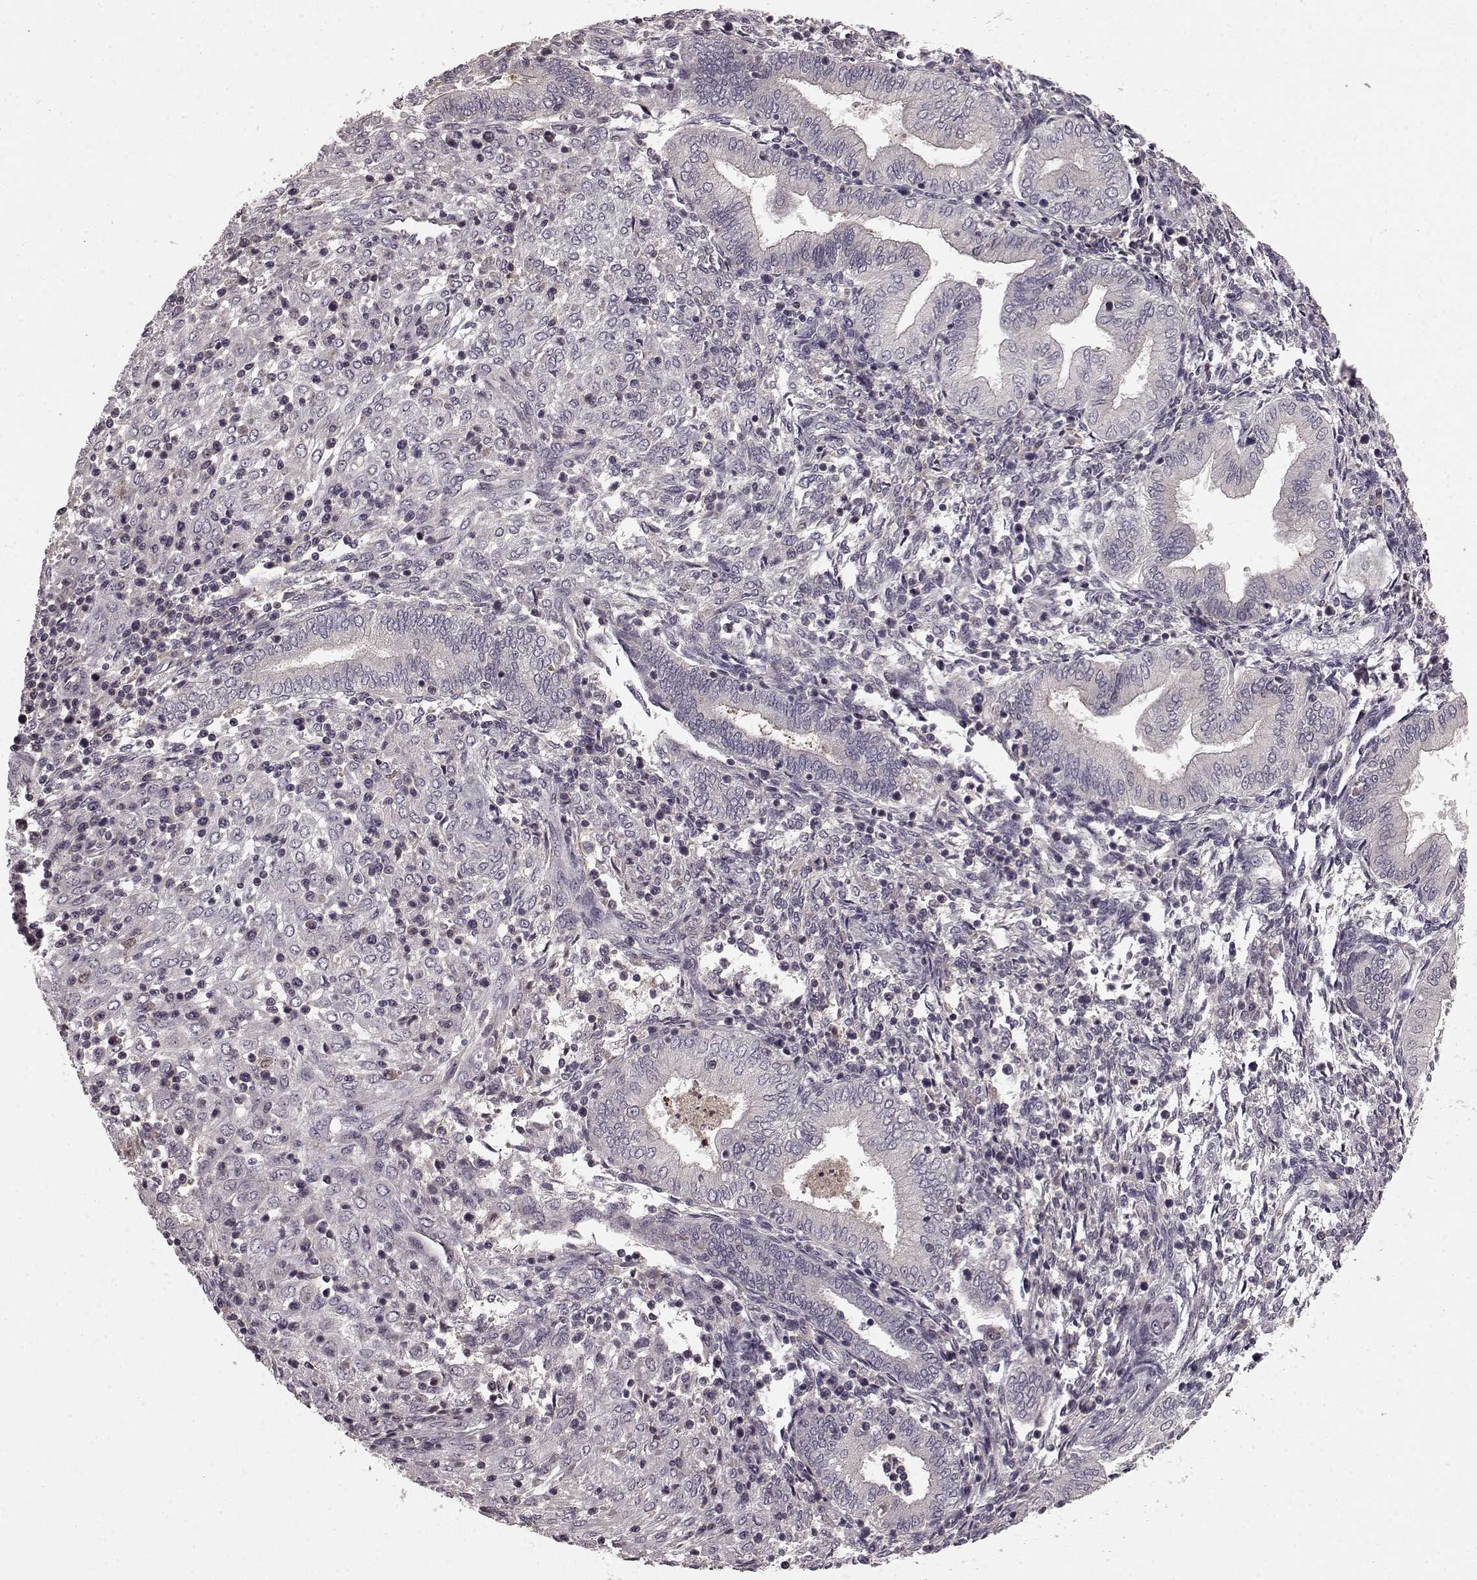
{"staining": {"intensity": "negative", "quantity": "none", "location": "none"}, "tissue": "endometrium", "cell_type": "Cells in endometrial stroma", "image_type": "normal", "snomed": [{"axis": "morphology", "description": "Normal tissue, NOS"}, {"axis": "topography", "description": "Endometrium"}], "caption": "Endometrium was stained to show a protein in brown. There is no significant positivity in cells in endometrial stroma. (DAB (3,3'-diaminobenzidine) immunohistochemistry with hematoxylin counter stain).", "gene": "SLC22A18", "patient": {"sex": "female", "age": 42}}